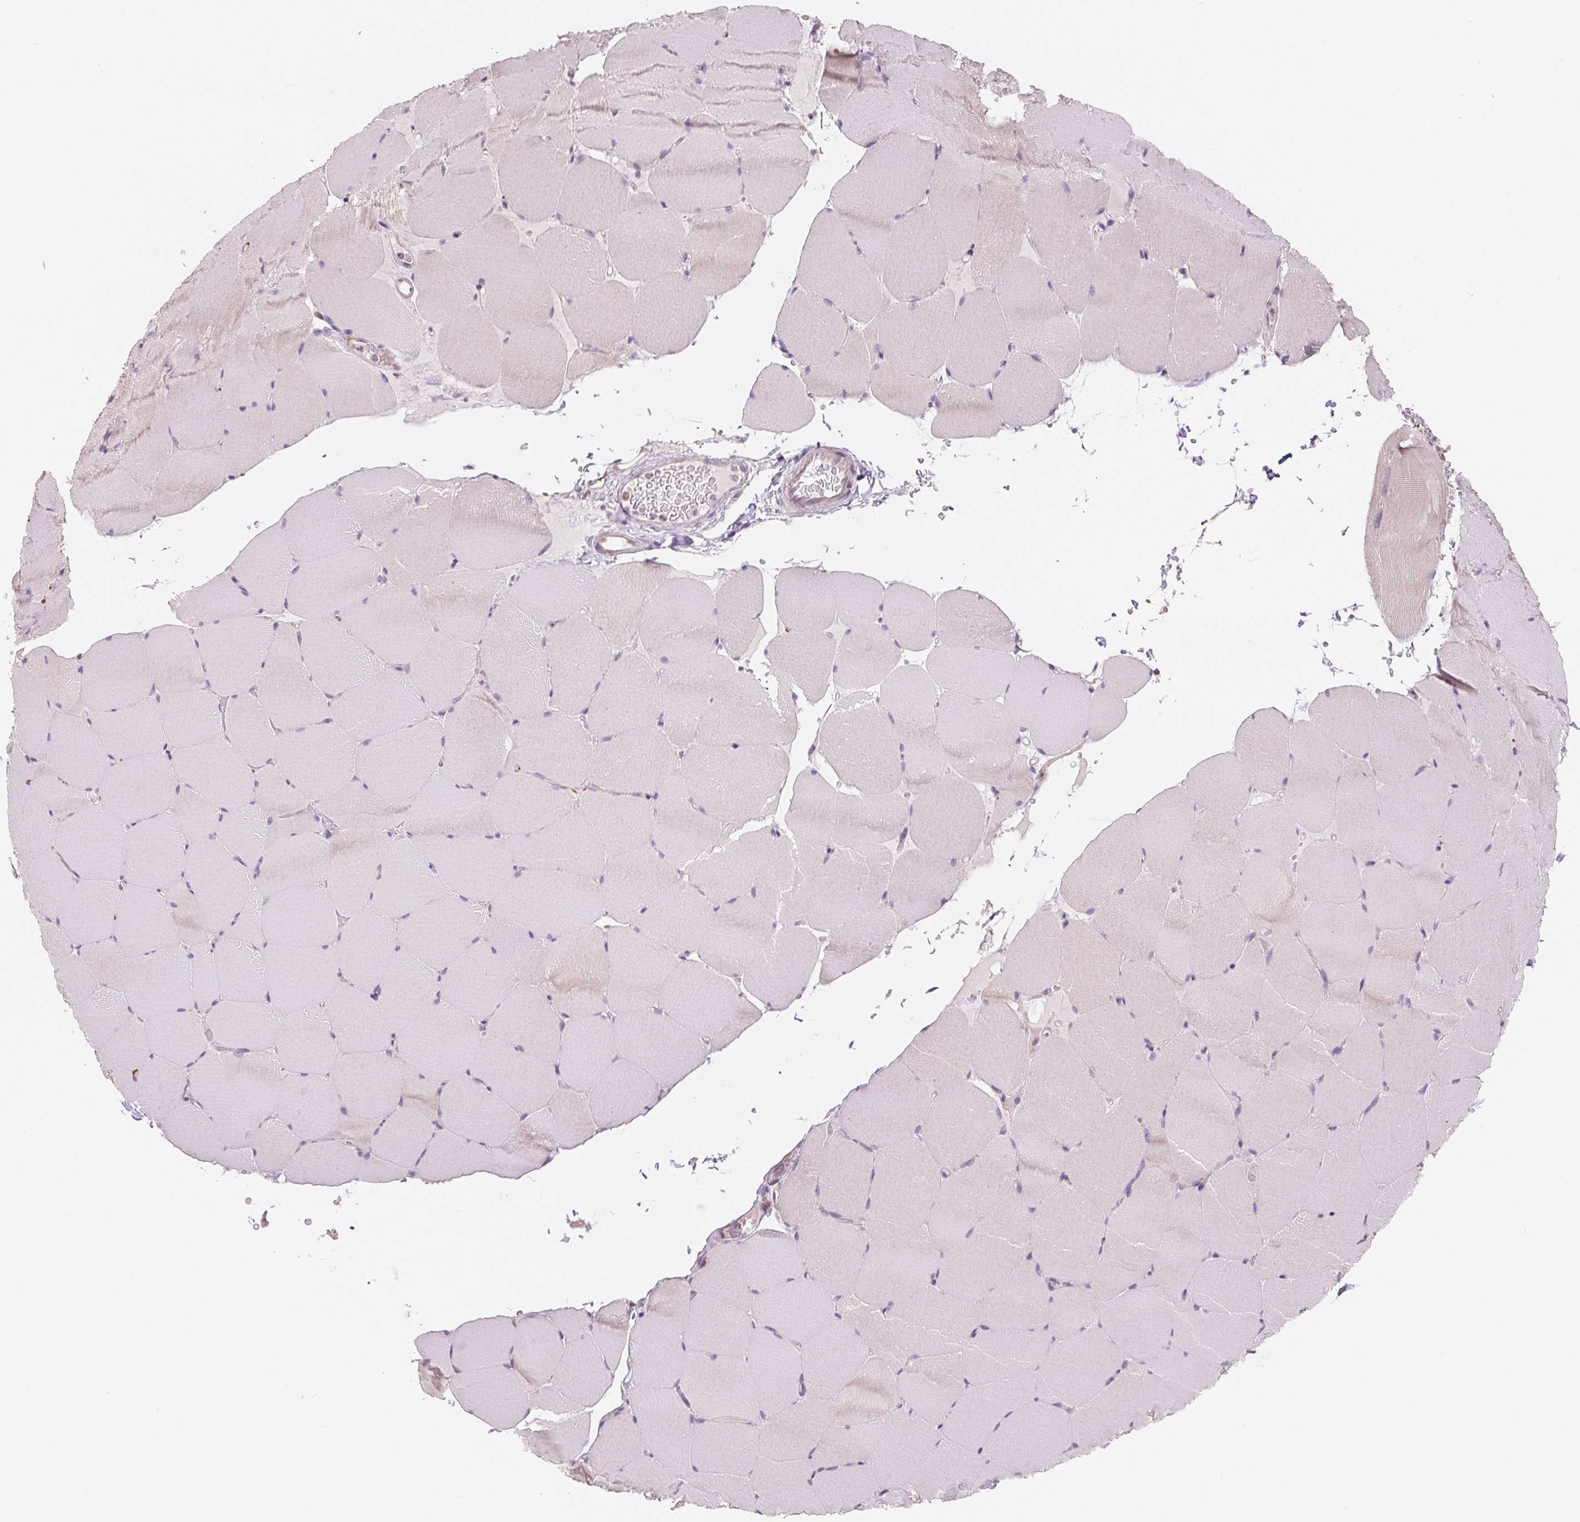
{"staining": {"intensity": "negative", "quantity": "none", "location": "none"}, "tissue": "skeletal muscle", "cell_type": "Myocytes", "image_type": "normal", "snomed": [{"axis": "morphology", "description": "Normal tissue, NOS"}, {"axis": "topography", "description": "Skeletal muscle"}], "caption": "Immunohistochemistry (IHC) photomicrograph of normal skeletal muscle: skeletal muscle stained with DAB (3,3'-diaminobenzidine) reveals no significant protein expression in myocytes.", "gene": "VTCN1", "patient": {"sex": "female", "age": 37}}